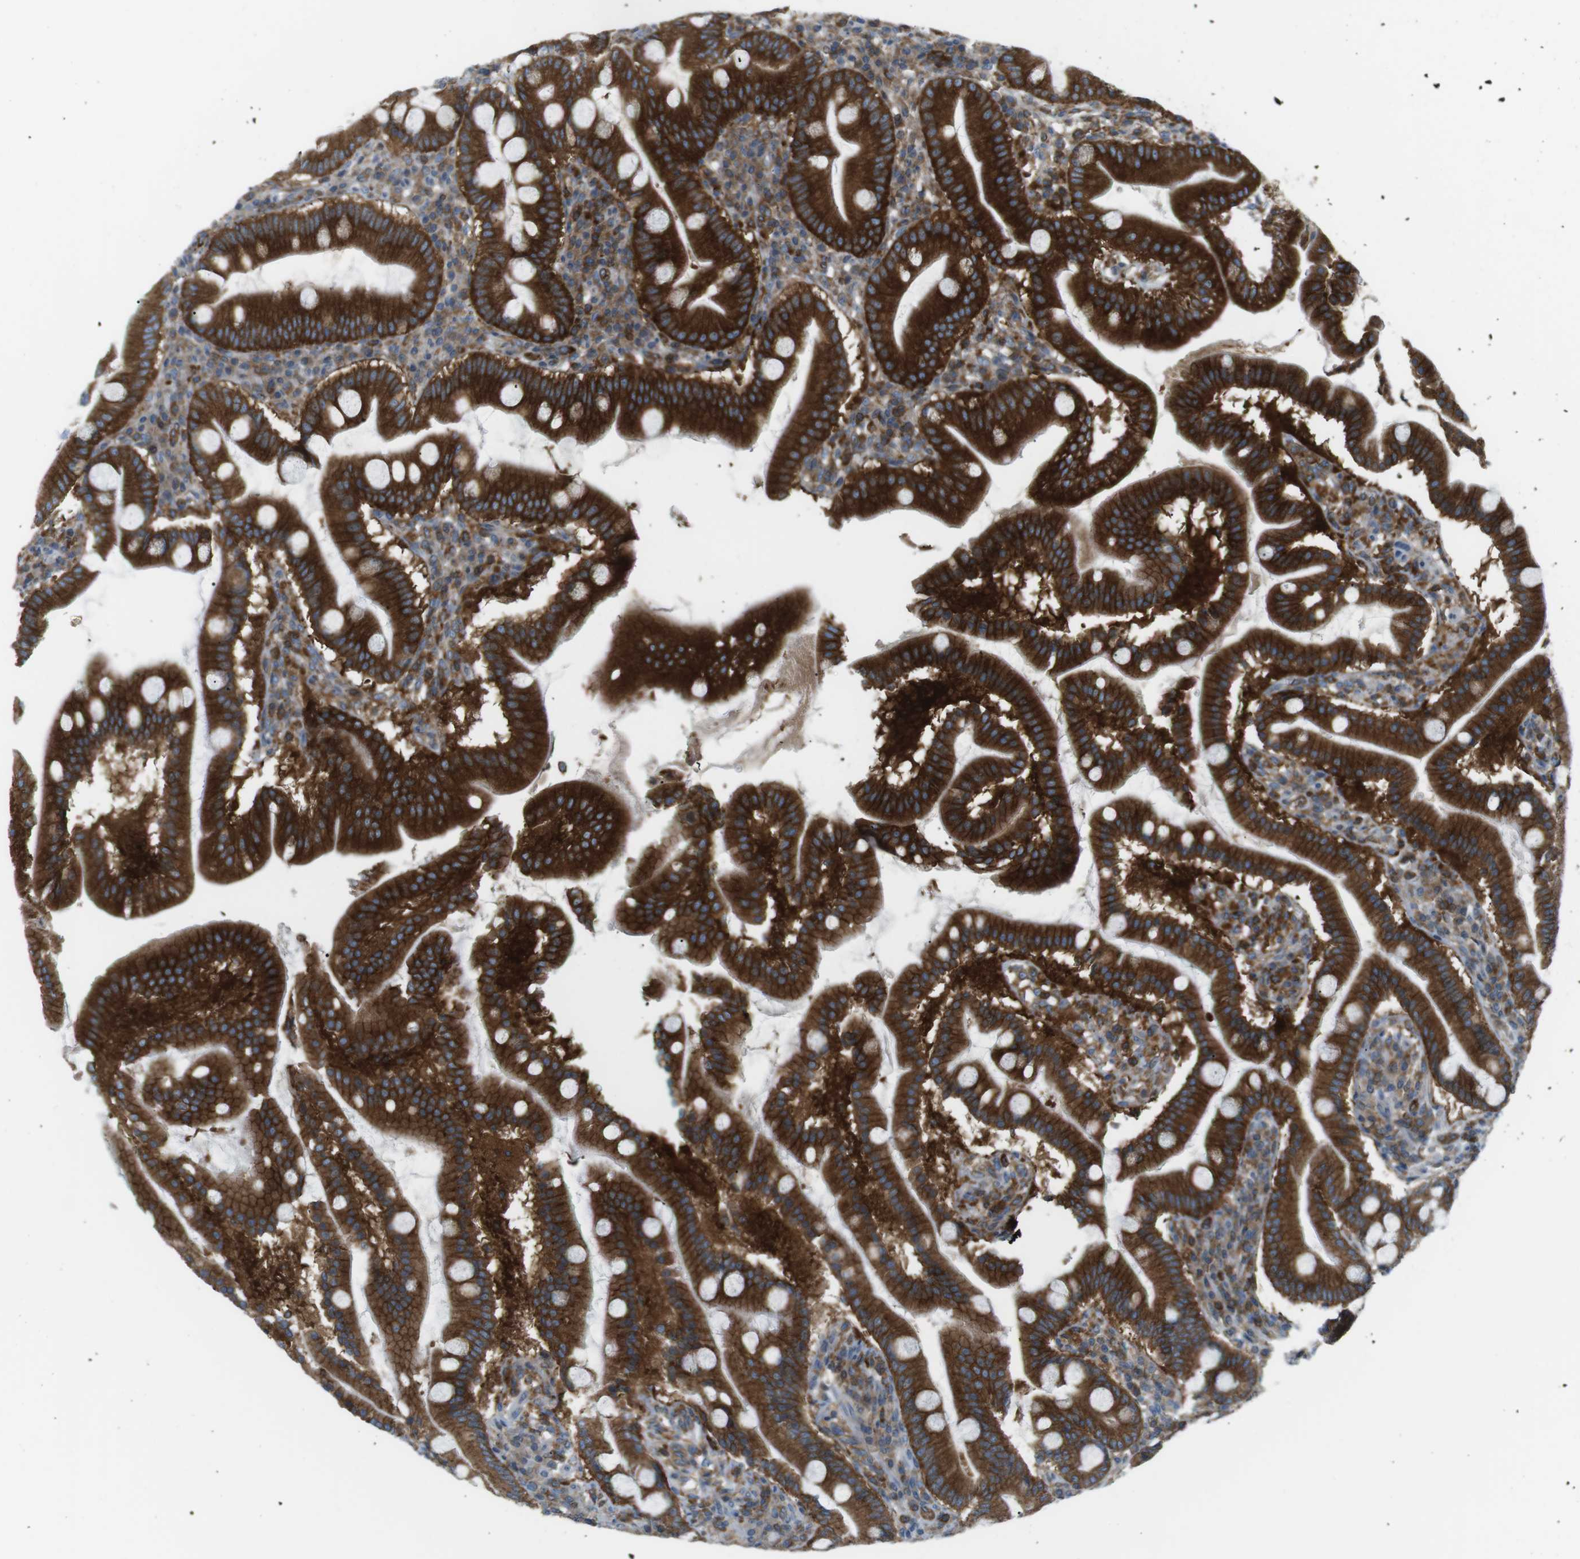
{"staining": {"intensity": "strong", "quantity": ">75%", "location": "cytoplasmic/membranous"}, "tissue": "duodenum", "cell_type": "Glandular cells", "image_type": "normal", "snomed": [{"axis": "morphology", "description": "Normal tissue, NOS"}, {"axis": "topography", "description": "Duodenum"}], "caption": "Protein staining by immunohistochemistry shows strong cytoplasmic/membranous staining in about >75% of glandular cells in benign duodenum.", "gene": "FLII", "patient": {"sex": "male", "age": 50}}